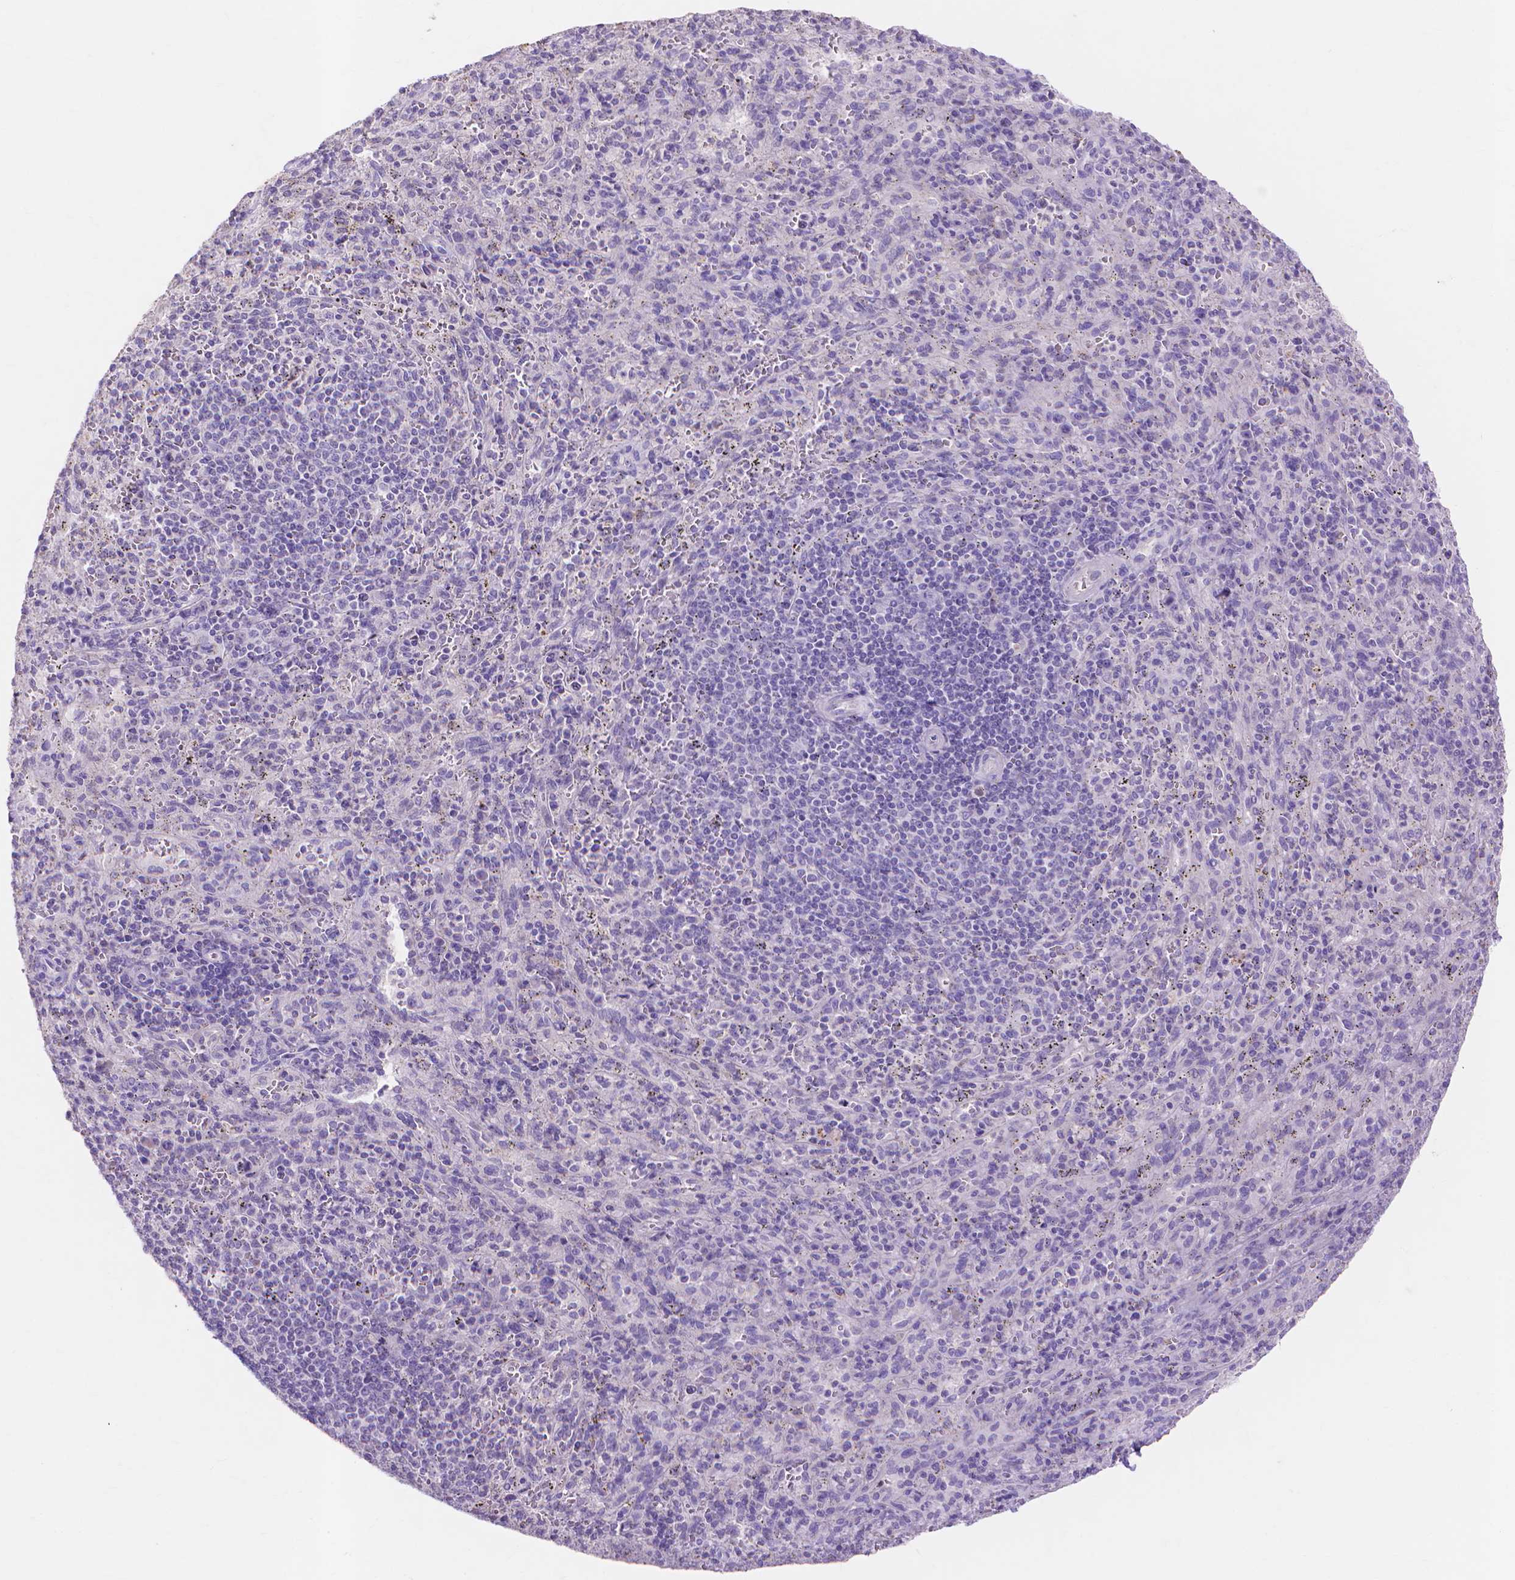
{"staining": {"intensity": "negative", "quantity": "none", "location": "none"}, "tissue": "spleen", "cell_type": "Cells in red pulp", "image_type": "normal", "snomed": [{"axis": "morphology", "description": "Normal tissue, NOS"}, {"axis": "topography", "description": "Spleen"}], "caption": "DAB immunohistochemical staining of unremarkable human spleen reveals no significant positivity in cells in red pulp.", "gene": "MMP11", "patient": {"sex": "male", "age": 57}}